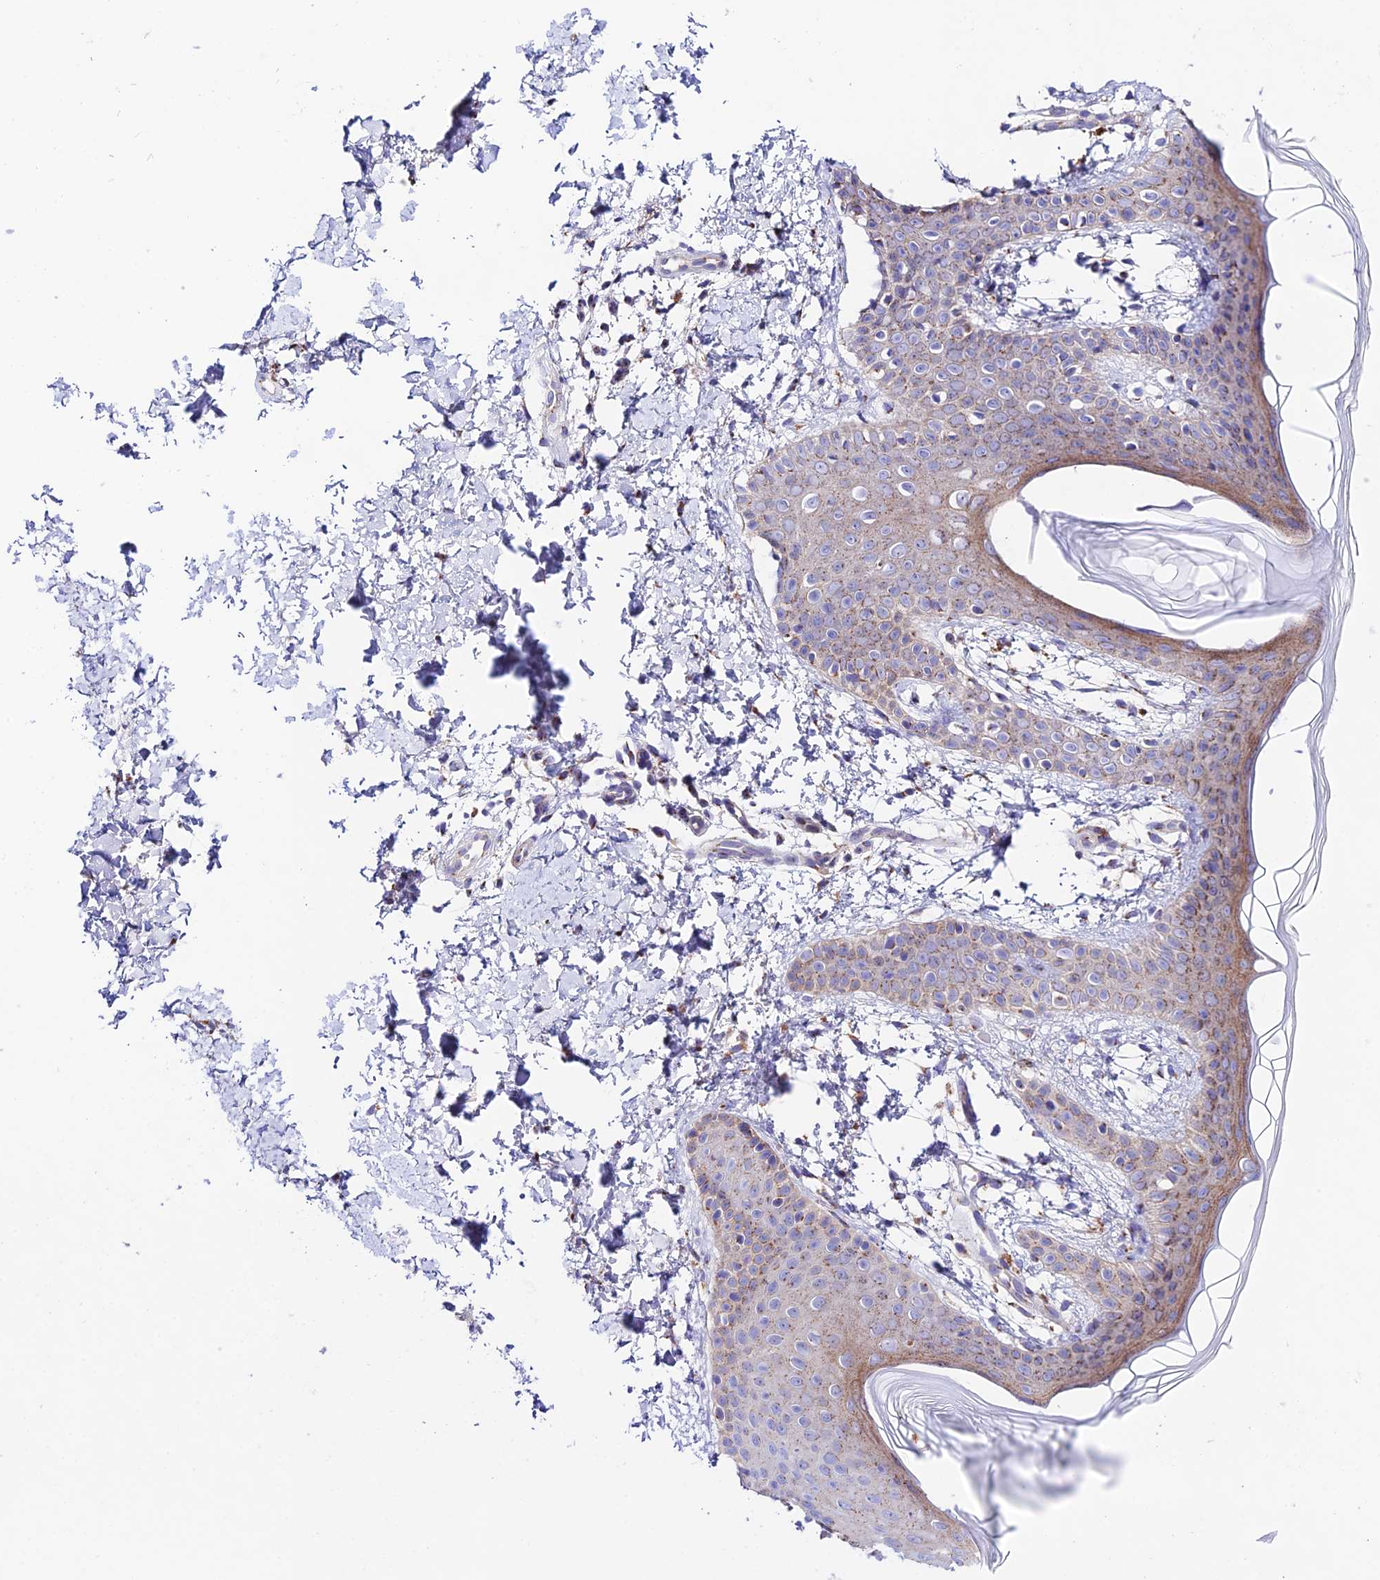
{"staining": {"intensity": "negative", "quantity": "none", "location": "none"}, "tissue": "skin", "cell_type": "Fibroblasts", "image_type": "normal", "snomed": [{"axis": "morphology", "description": "Normal tissue, NOS"}, {"axis": "topography", "description": "Skin"}], "caption": "Immunohistochemistry (IHC) image of unremarkable skin: human skin stained with DAB displays no significant protein staining in fibroblasts. The staining was performed using DAB to visualize the protein expression in brown, while the nuclei were stained in blue with hematoxylin (Magnification: 20x).", "gene": "LACTB2", "patient": {"sex": "male", "age": 36}}